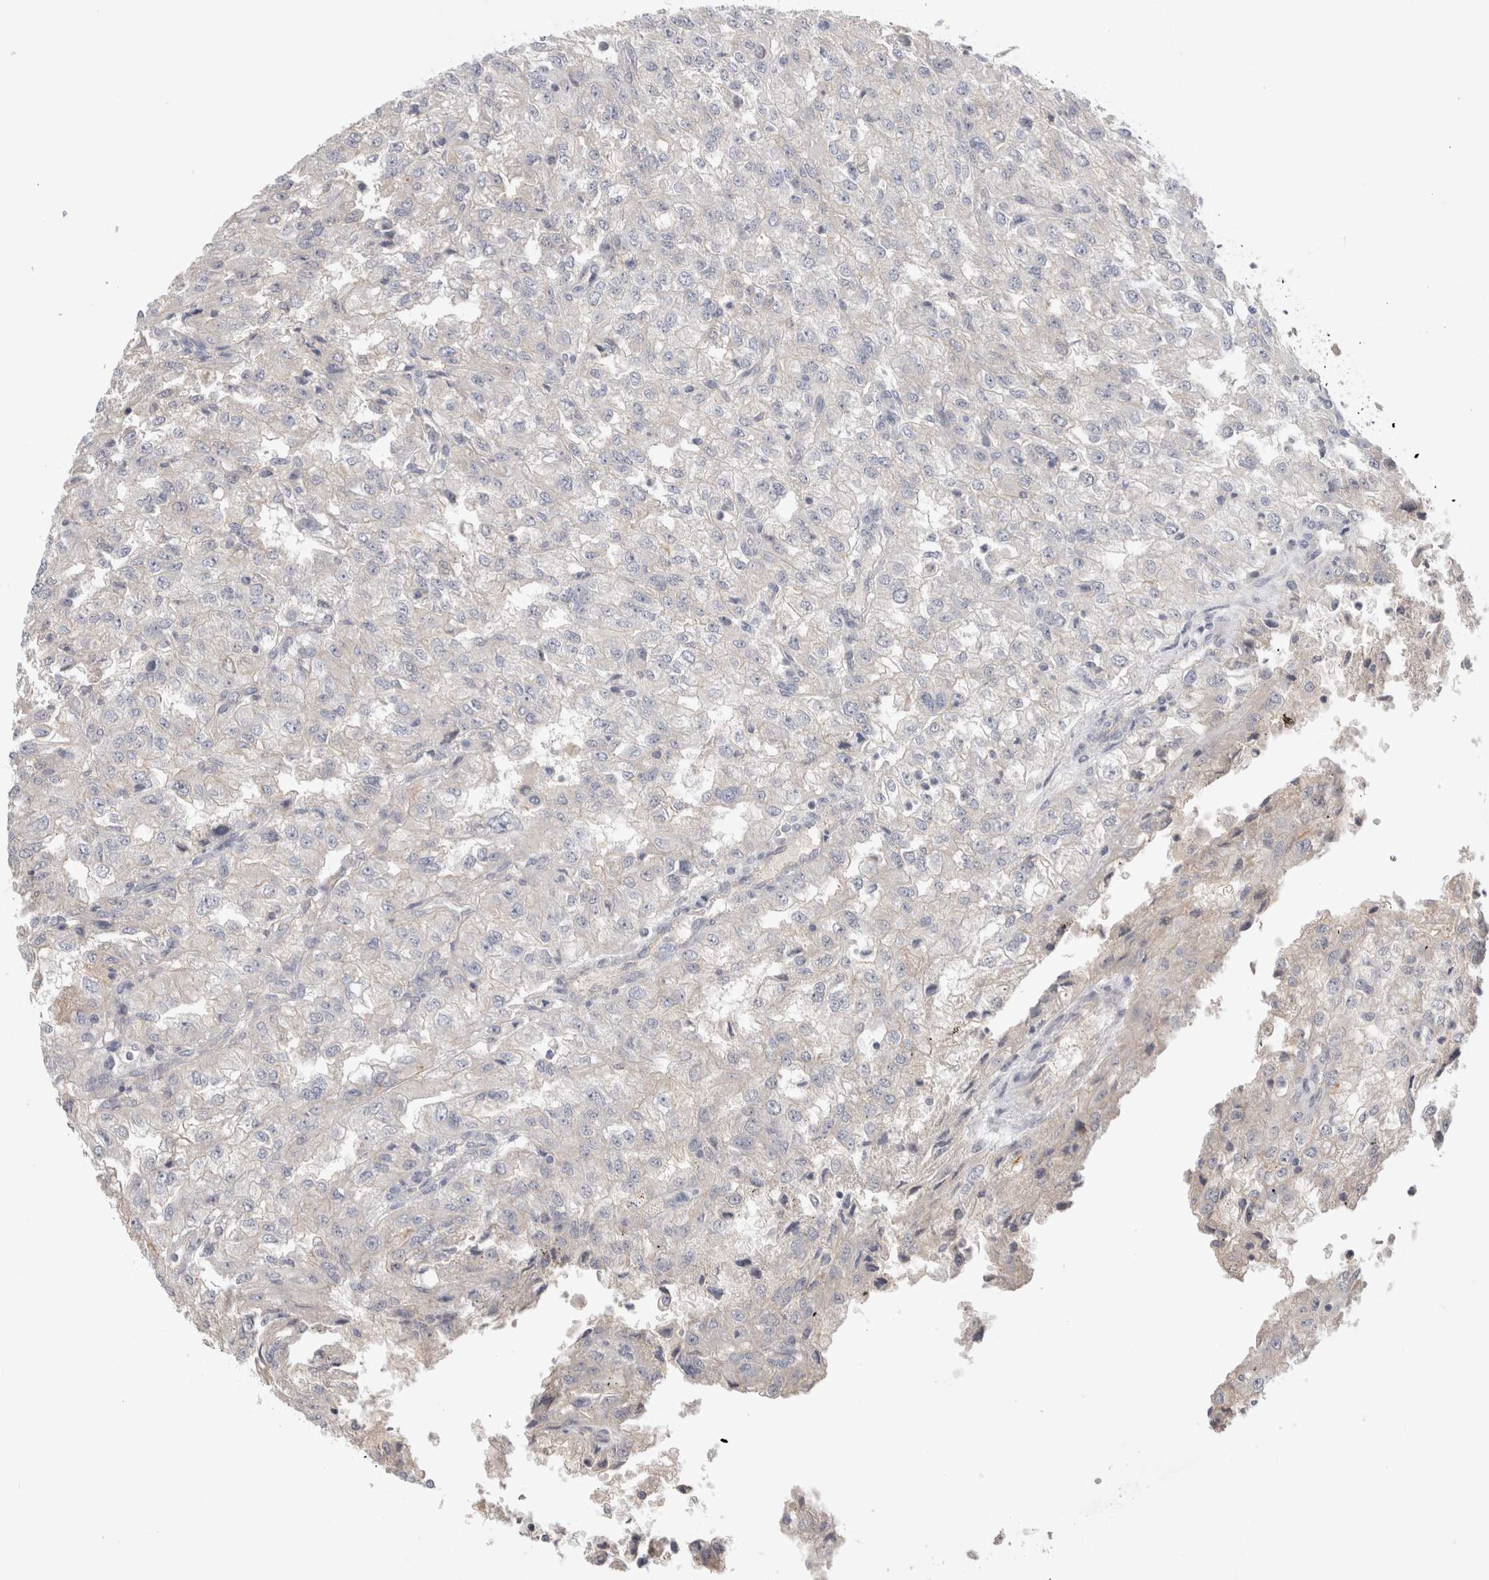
{"staining": {"intensity": "negative", "quantity": "none", "location": "none"}, "tissue": "renal cancer", "cell_type": "Tumor cells", "image_type": "cancer", "snomed": [{"axis": "morphology", "description": "Adenocarcinoma, NOS"}, {"axis": "topography", "description": "Kidney"}], "caption": "Human renal cancer (adenocarcinoma) stained for a protein using IHC displays no positivity in tumor cells.", "gene": "CERS3", "patient": {"sex": "female", "age": 54}}